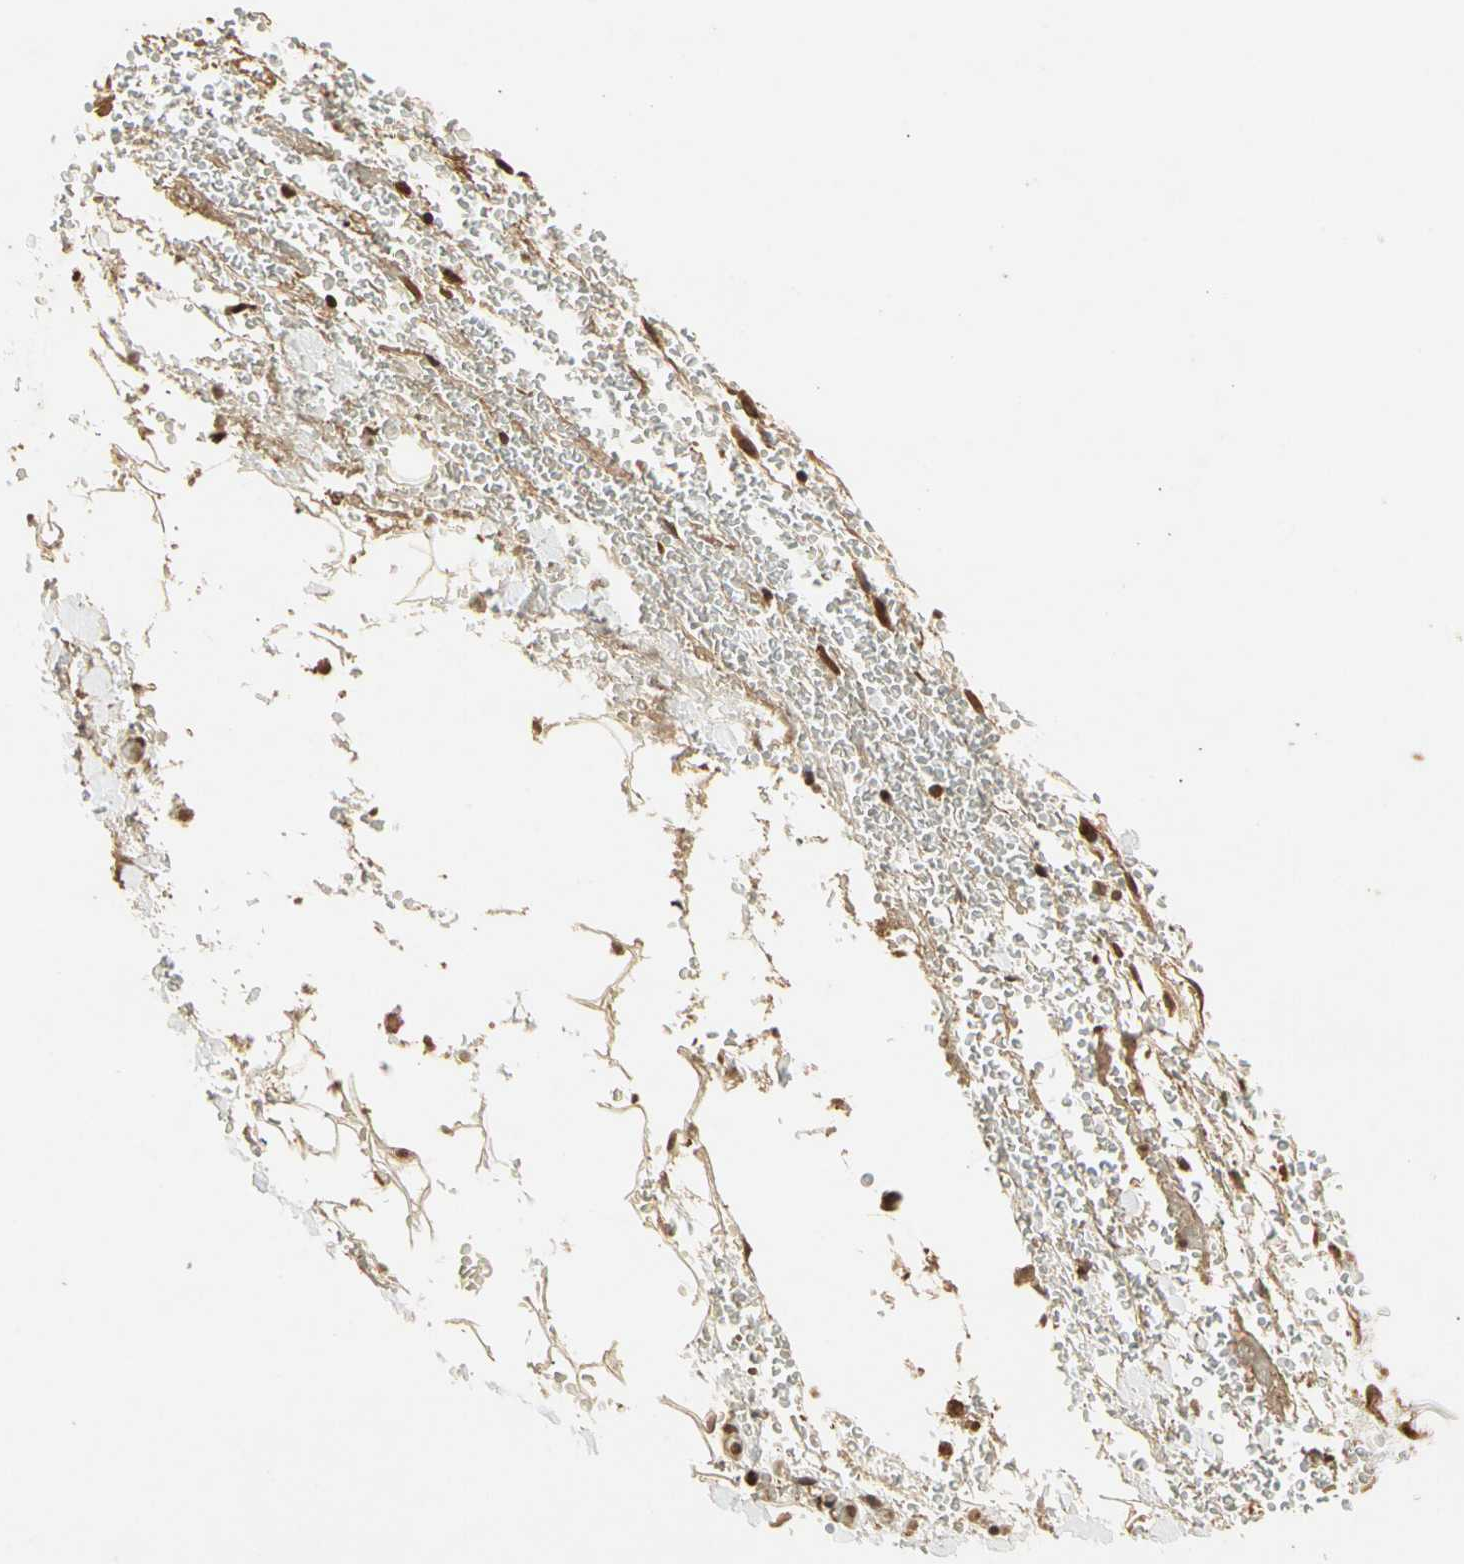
{"staining": {"intensity": "strong", "quantity": ">75%", "location": "cytoplasmic/membranous,nuclear"}, "tissue": "adipose tissue", "cell_type": "Adipocytes", "image_type": "normal", "snomed": [{"axis": "morphology", "description": "Normal tissue, NOS"}, {"axis": "morphology", "description": "Inflammation, NOS"}, {"axis": "topography", "description": "Breast"}], "caption": "IHC micrograph of unremarkable human adipose tissue stained for a protein (brown), which demonstrates high levels of strong cytoplasmic/membranous,nuclear staining in approximately >75% of adipocytes.", "gene": "RFFL", "patient": {"sex": "female", "age": 65}}